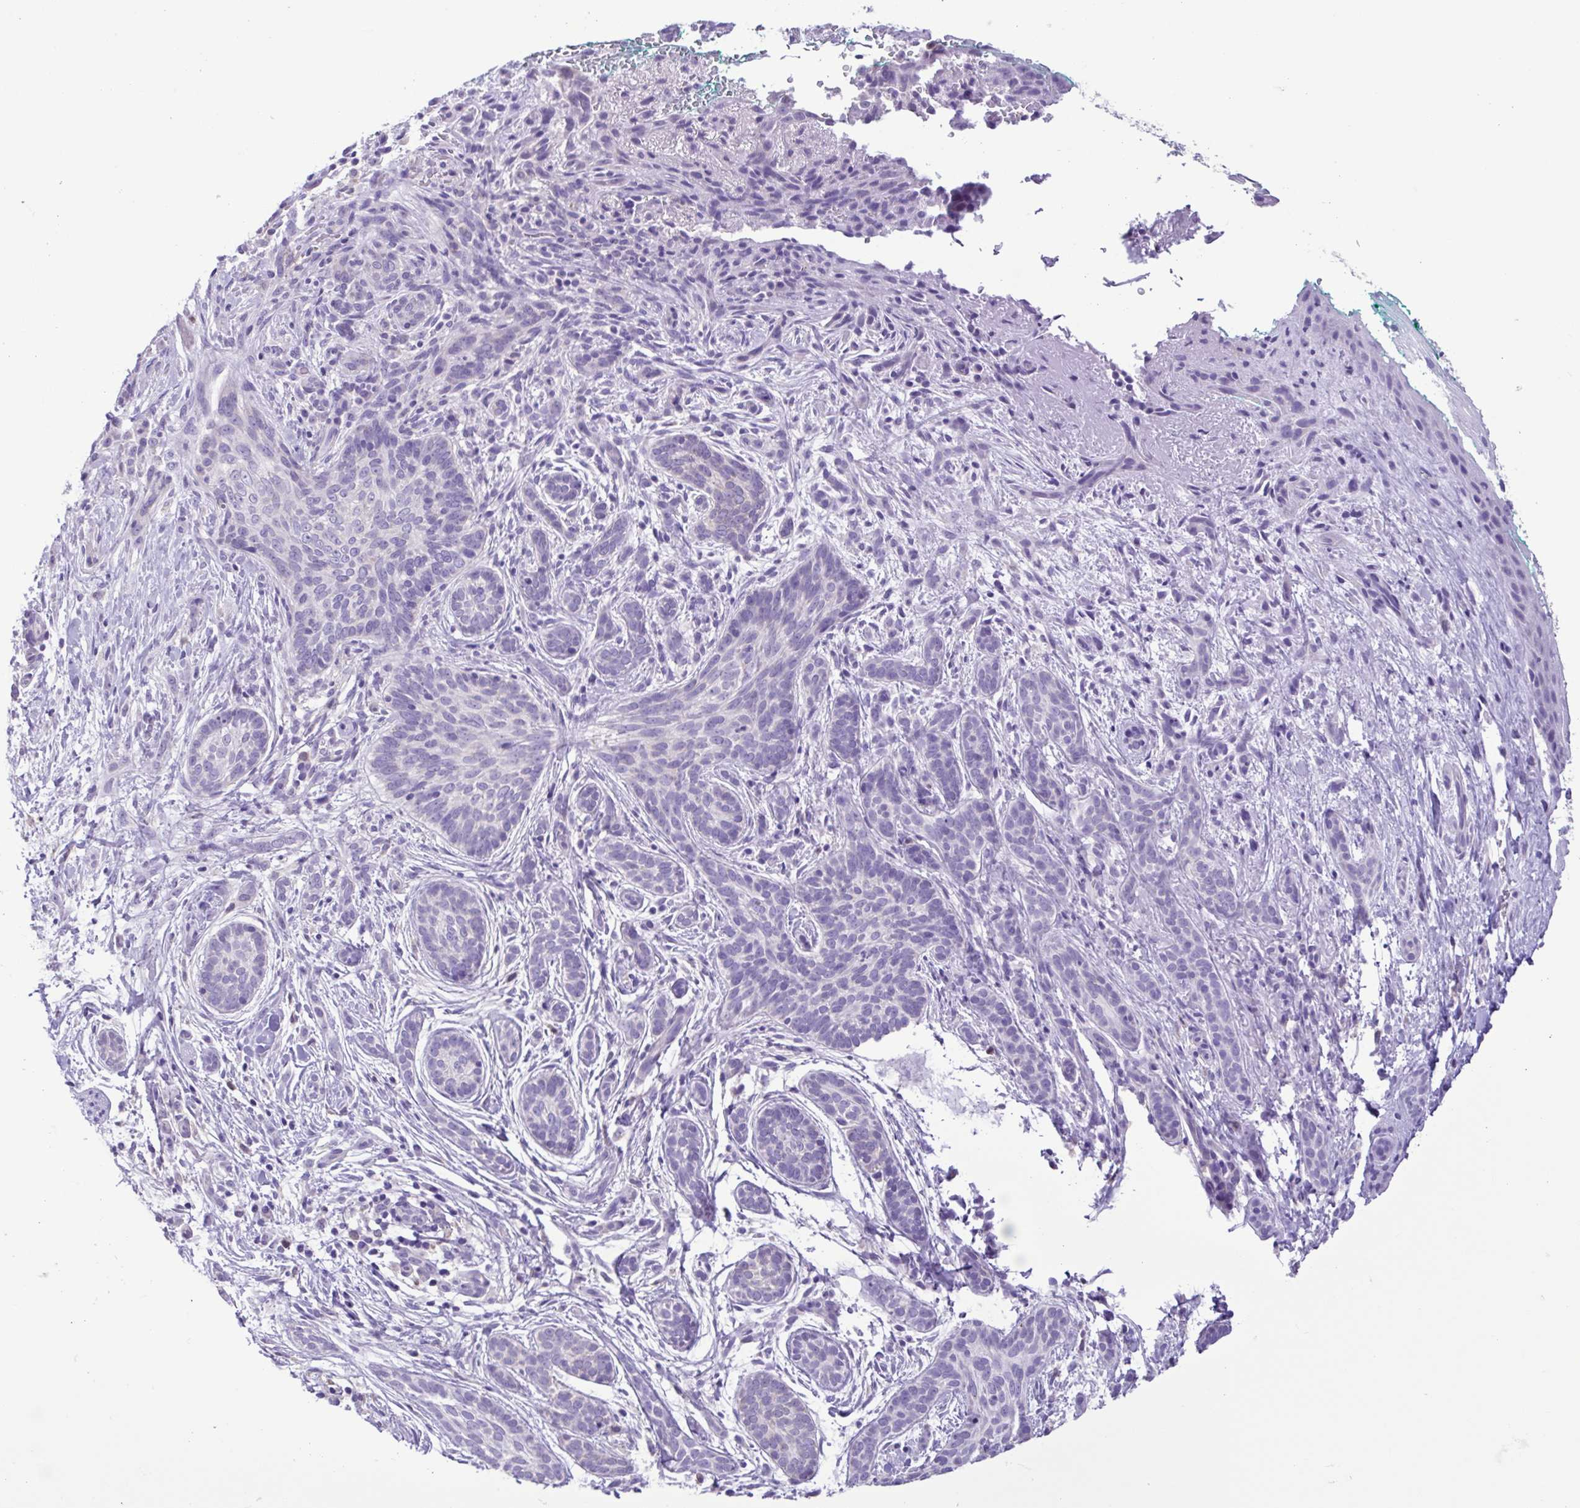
{"staining": {"intensity": "negative", "quantity": "none", "location": "none"}, "tissue": "skin cancer", "cell_type": "Tumor cells", "image_type": "cancer", "snomed": [{"axis": "morphology", "description": "Basal cell carcinoma"}, {"axis": "topography", "description": "Skin"}], "caption": "A high-resolution image shows immunohistochemistry (IHC) staining of skin basal cell carcinoma, which displays no significant staining in tumor cells.", "gene": "CBY2", "patient": {"sex": "male", "age": 63}}